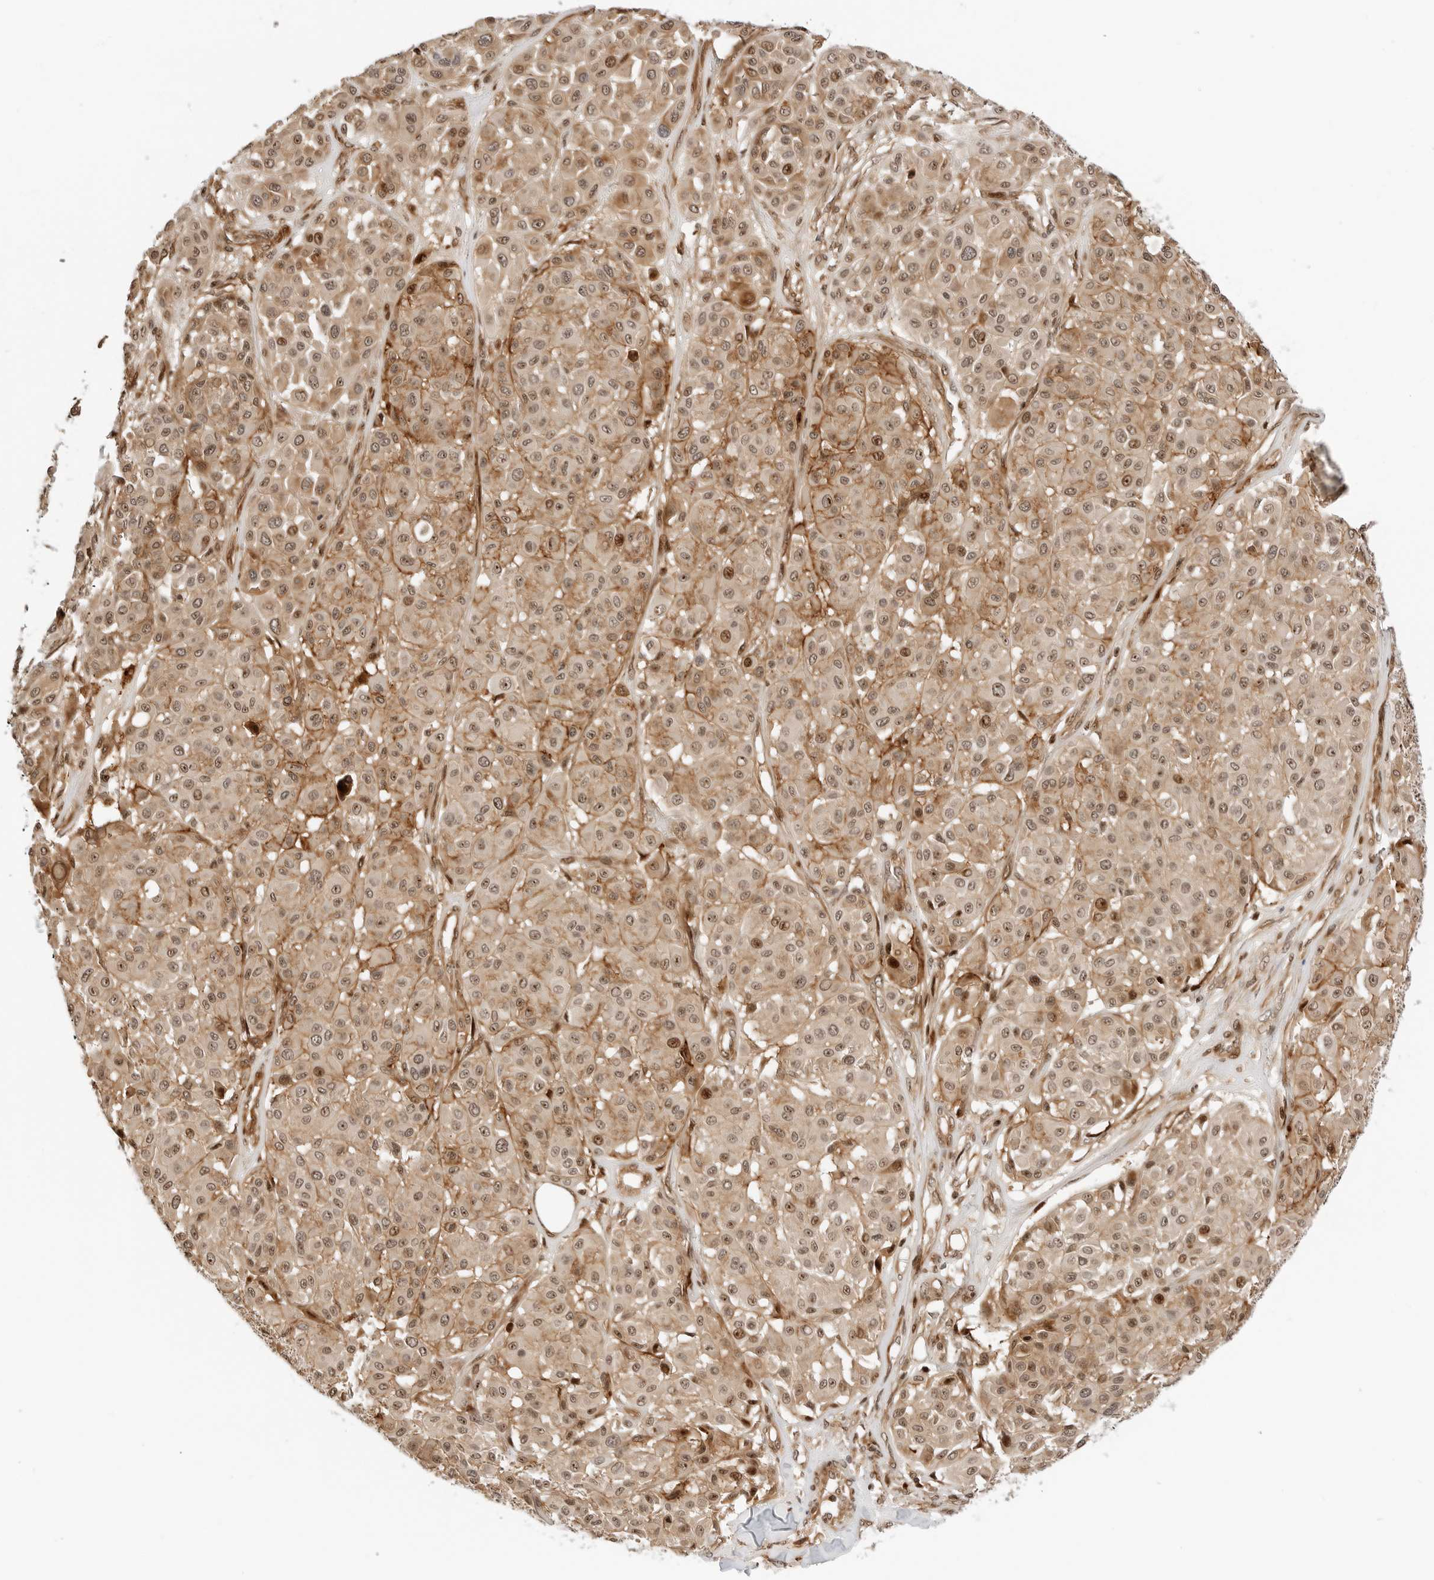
{"staining": {"intensity": "moderate", "quantity": "25%-75%", "location": "cytoplasmic/membranous,nuclear"}, "tissue": "melanoma", "cell_type": "Tumor cells", "image_type": "cancer", "snomed": [{"axis": "morphology", "description": "Malignant melanoma, Metastatic site"}, {"axis": "topography", "description": "Soft tissue"}], "caption": "Tumor cells reveal moderate cytoplasmic/membranous and nuclear expression in about 25%-75% of cells in malignant melanoma (metastatic site).", "gene": "GEM", "patient": {"sex": "male", "age": 41}}